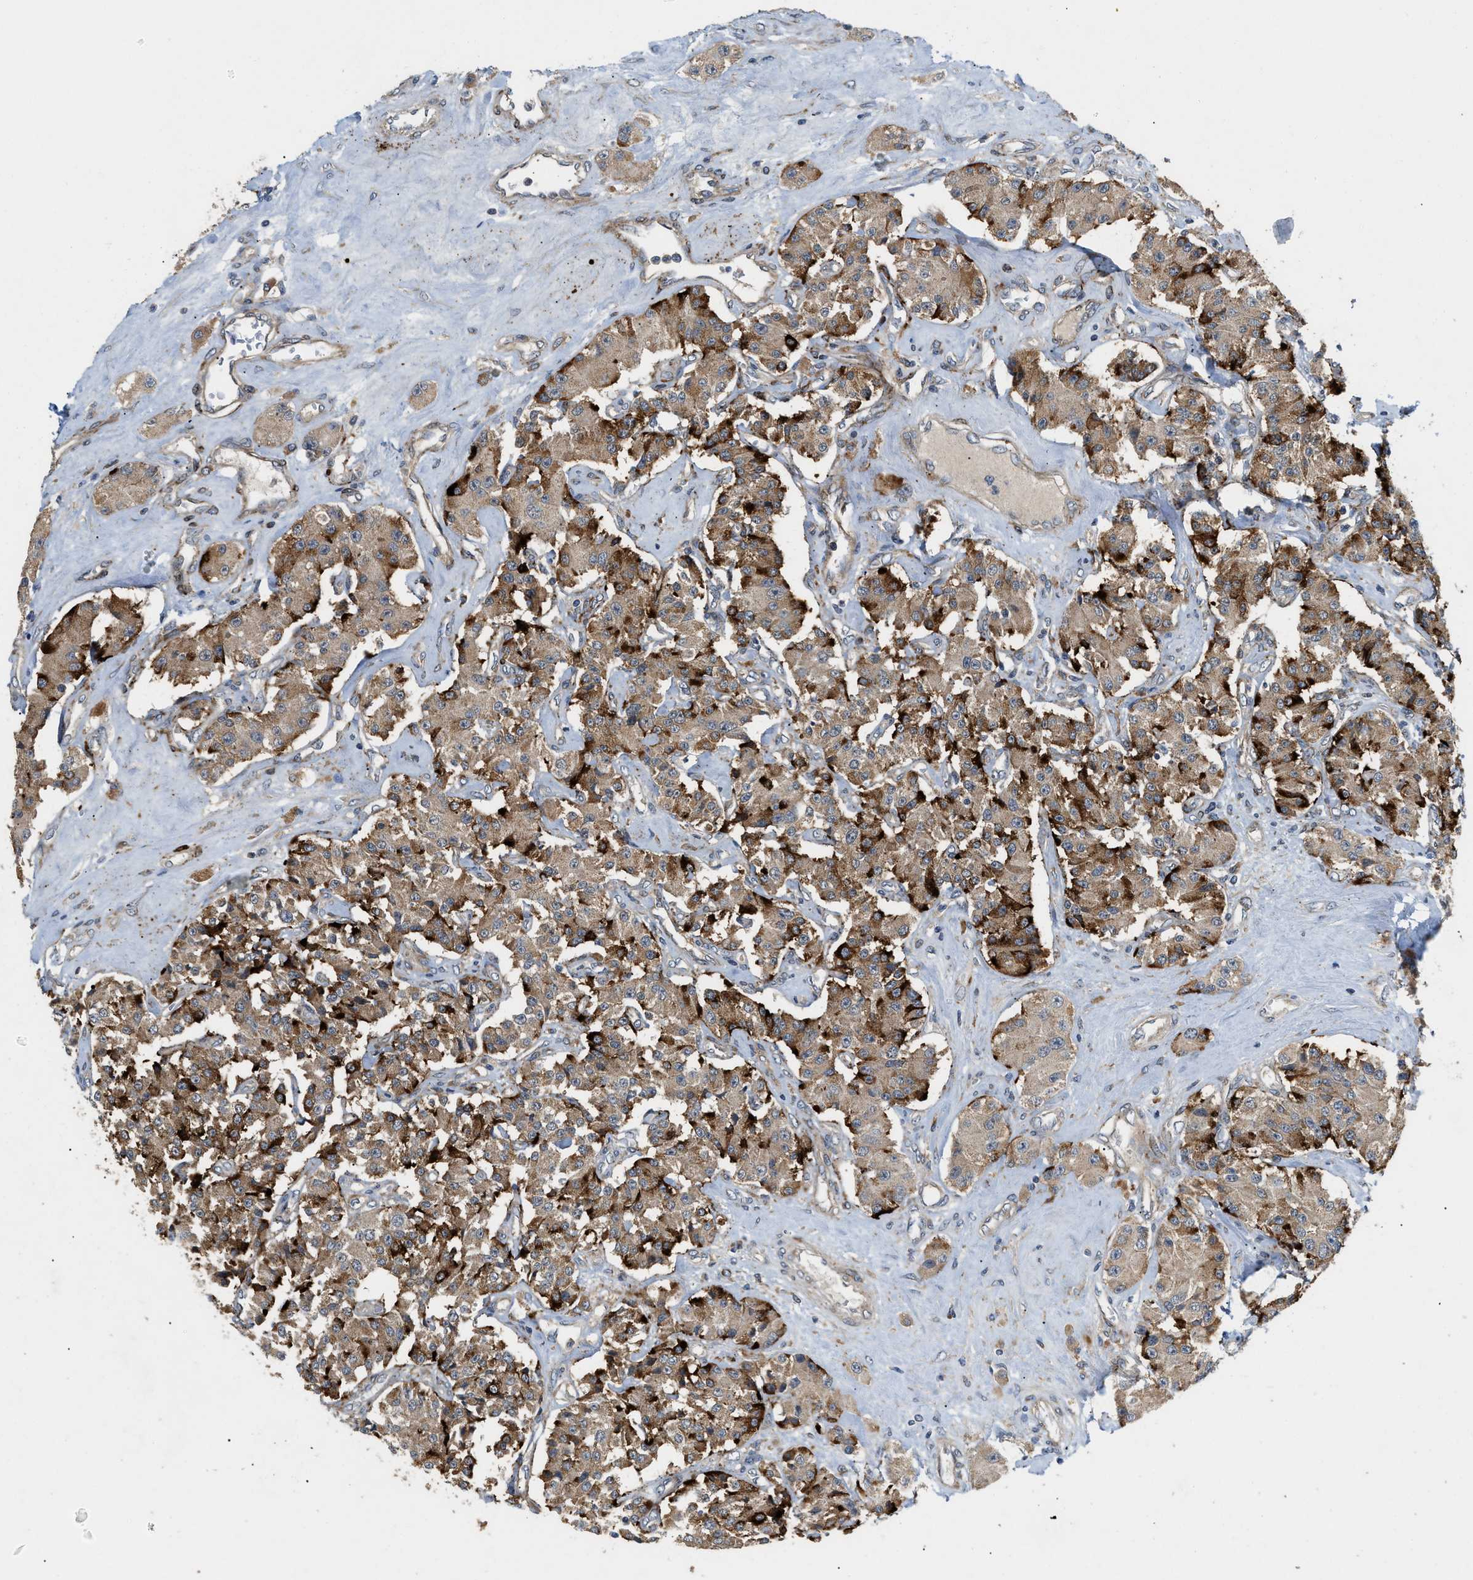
{"staining": {"intensity": "moderate", "quantity": ">75%", "location": "cytoplasmic/membranous"}, "tissue": "carcinoid", "cell_type": "Tumor cells", "image_type": "cancer", "snomed": [{"axis": "morphology", "description": "Carcinoid, malignant, NOS"}, {"axis": "topography", "description": "Pancreas"}], "caption": "A brown stain shows moderate cytoplasmic/membranous expression of a protein in human carcinoid (malignant) tumor cells.", "gene": "ZNF599", "patient": {"sex": "male", "age": 41}}